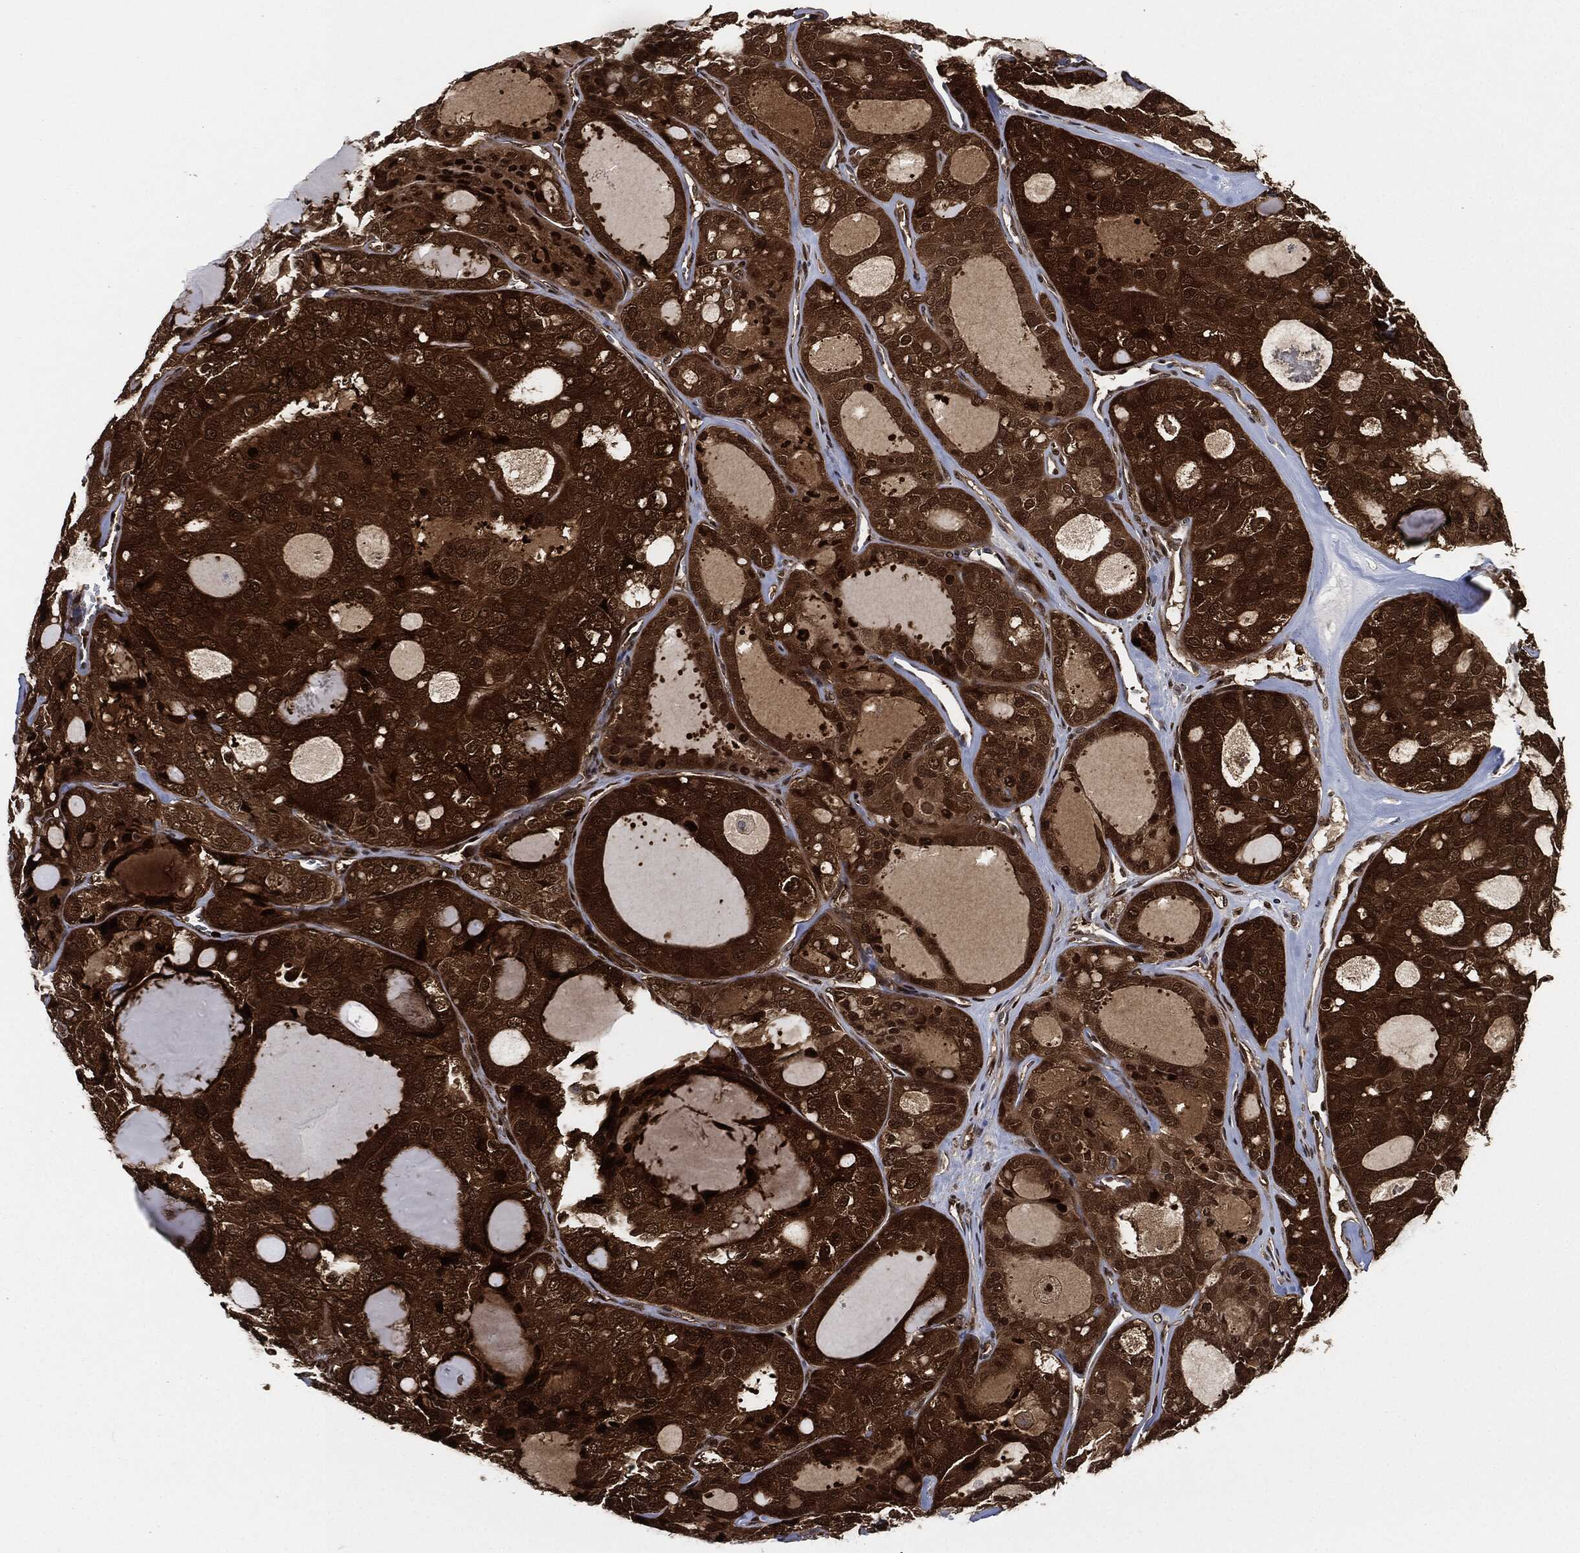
{"staining": {"intensity": "strong", "quantity": "25%-75%", "location": "cytoplasmic/membranous,nuclear"}, "tissue": "thyroid cancer", "cell_type": "Tumor cells", "image_type": "cancer", "snomed": [{"axis": "morphology", "description": "Follicular adenoma carcinoma, NOS"}, {"axis": "topography", "description": "Thyroid gland"}], "caption": "This is an image of immunohistochemistry (IHC) staining of thyroid cancer, which shows strong staining in the cytoplasmic/membranous and nuclear of tumor cells.", "gene": "DCTN1", "patient": {"sex": "male", "age": 75}}